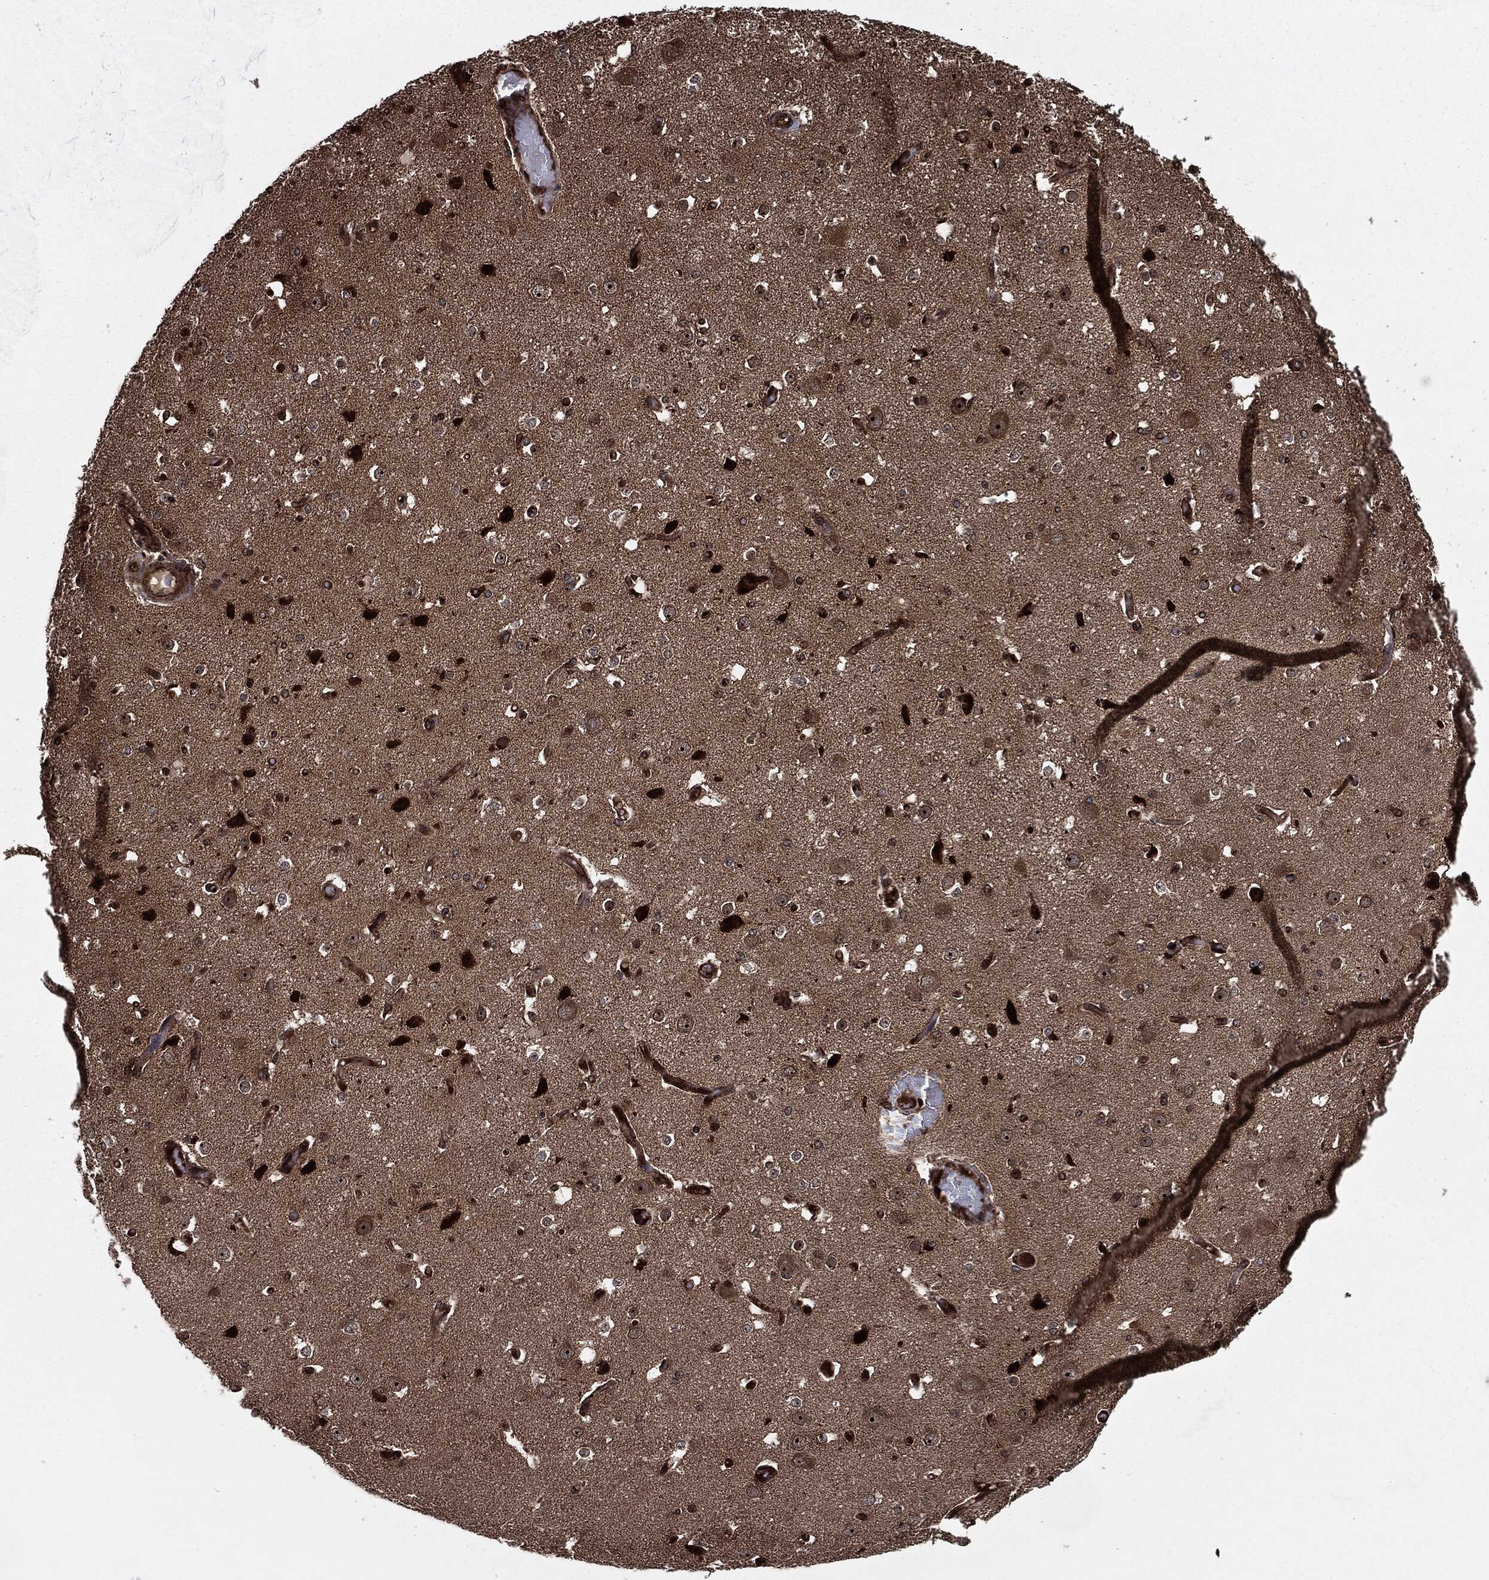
{"staining": {"intensity": "strong", "quantity": "25%-75%", "location": "cytoplasmic/membranous"}, "tissue": "cerebral cortex", "cell_type": "Endothelial cells", "image_type": "normal", "snomed": [{"axis": "morphology", "description": "Normal tissue, NOS"}, {"axis": "morphology", "description": "Inflammation, NOS"}, {"axis": "topography", "description": "Cerebral cortex"}], "caption": "Protein expression analysis of benign human cerebral cortex reveals strong cytoplasmic/membranous expression in about 25%-75% of endothelial cells.", "gene": "CARD6", "patient": {"sex": "male", "age": 6}}